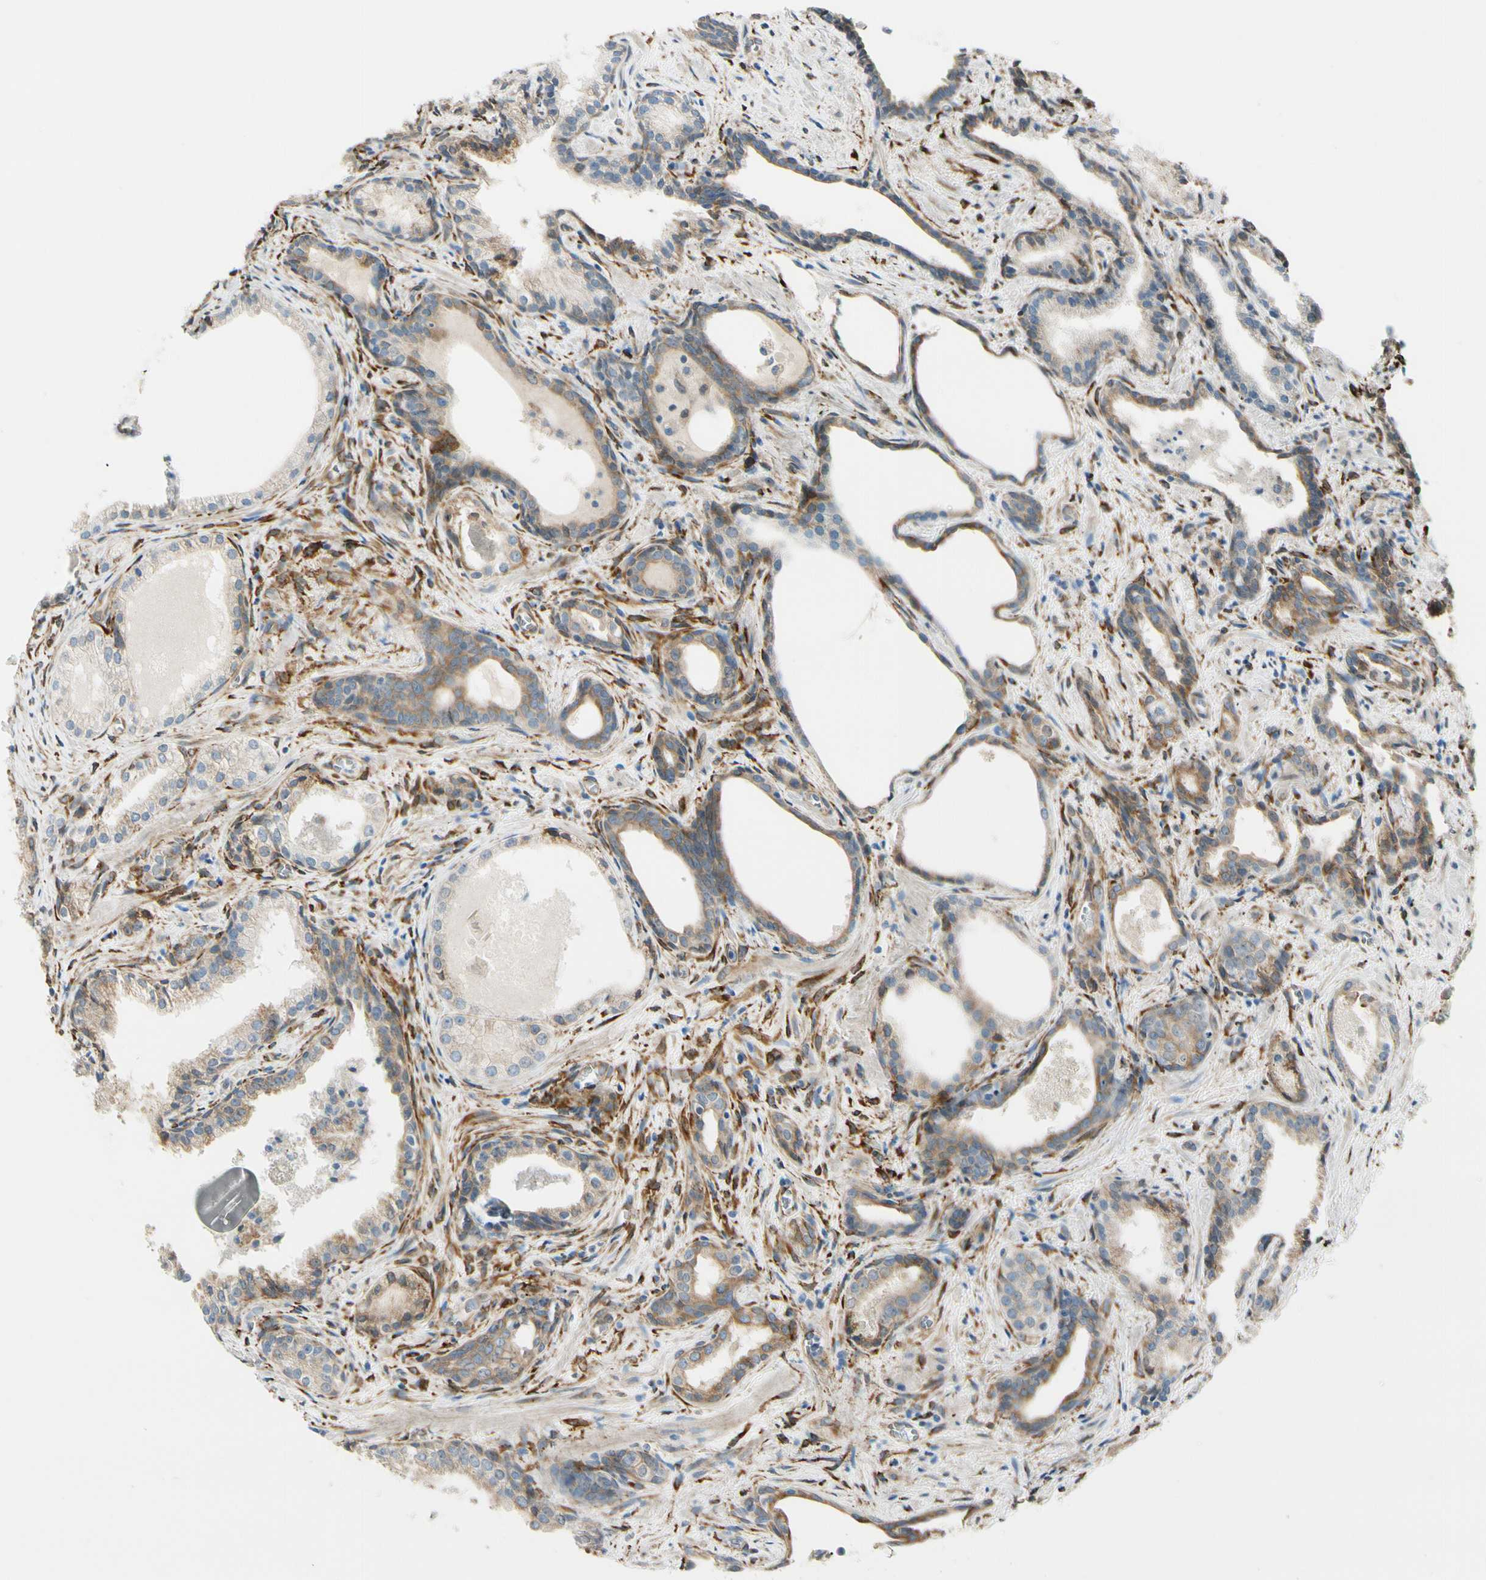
{"staining": {"intensity": "moderate", "quantity": ">75%", "location": "cytoplasmic/membranous"}, "tissue": "prostate cancer", "cell_type": "Tumor cells", "image_type": "cancer", "snomed": [{"axis": "morphology", "description": "Adenocarcinoma, Low grade"}, {"axis": "topography", "description": "Prostate"}], "caption": "Immunohistochemistry (IHC) of prostate cancer shows medium levels of moderate cytoplasmic/membranous staining in approximately >75% of tumor cells. The staining was performed using DAB, with brown indicating positive protein expression. Nuclei are stained blue with hematoxylin.", "gene": "FKBP7", "patient": {"sex": "male", "age": 60}}